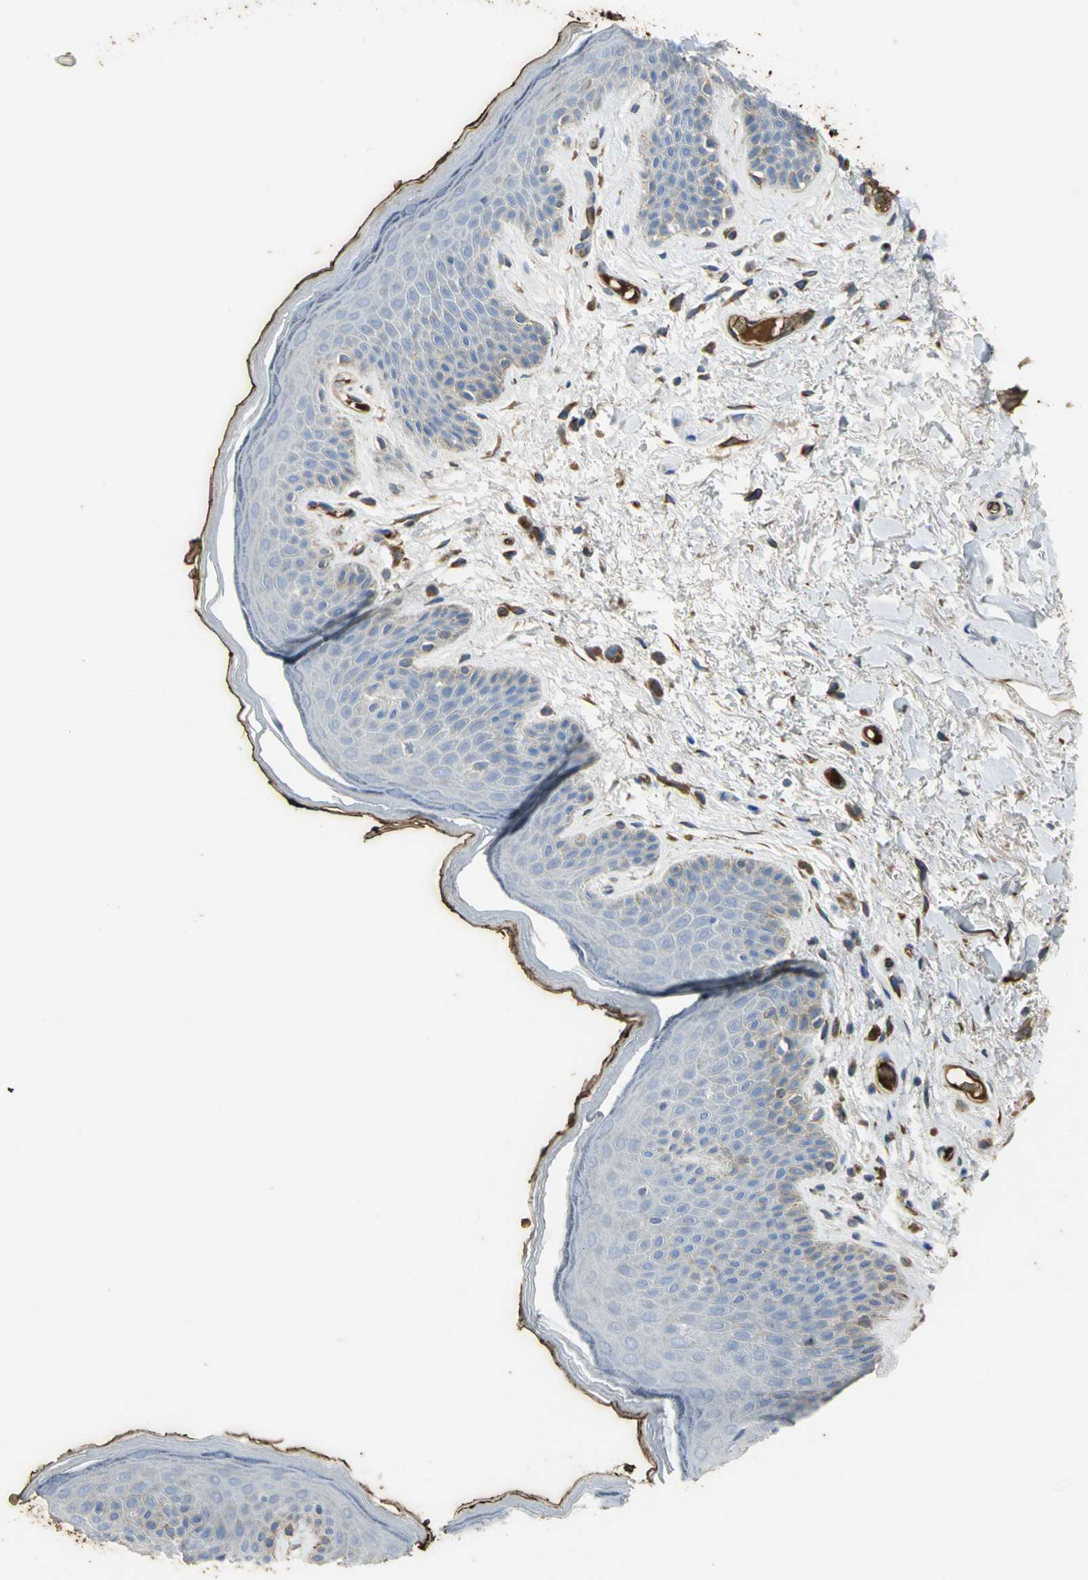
{"staining": {"intensity": "moderate", "quantity": "<25%", "location": "cytoplasmic/membranous"}, "tissue": "skin", "cell_type": "Epidermal cells", "image_type": "normal", "snomed": [{"axis": "morphology", "description": "Normal tissue, NOS"}, {"axis": "topography", "description": "Anal"}], "caption": "A photomicrograph of skin stained for a protein exhibits moderate cytoplasmic/membranous brown staining in epidermal cells.", "gene": "TREM1", "patient": {"sex": "male", "age": 74}}